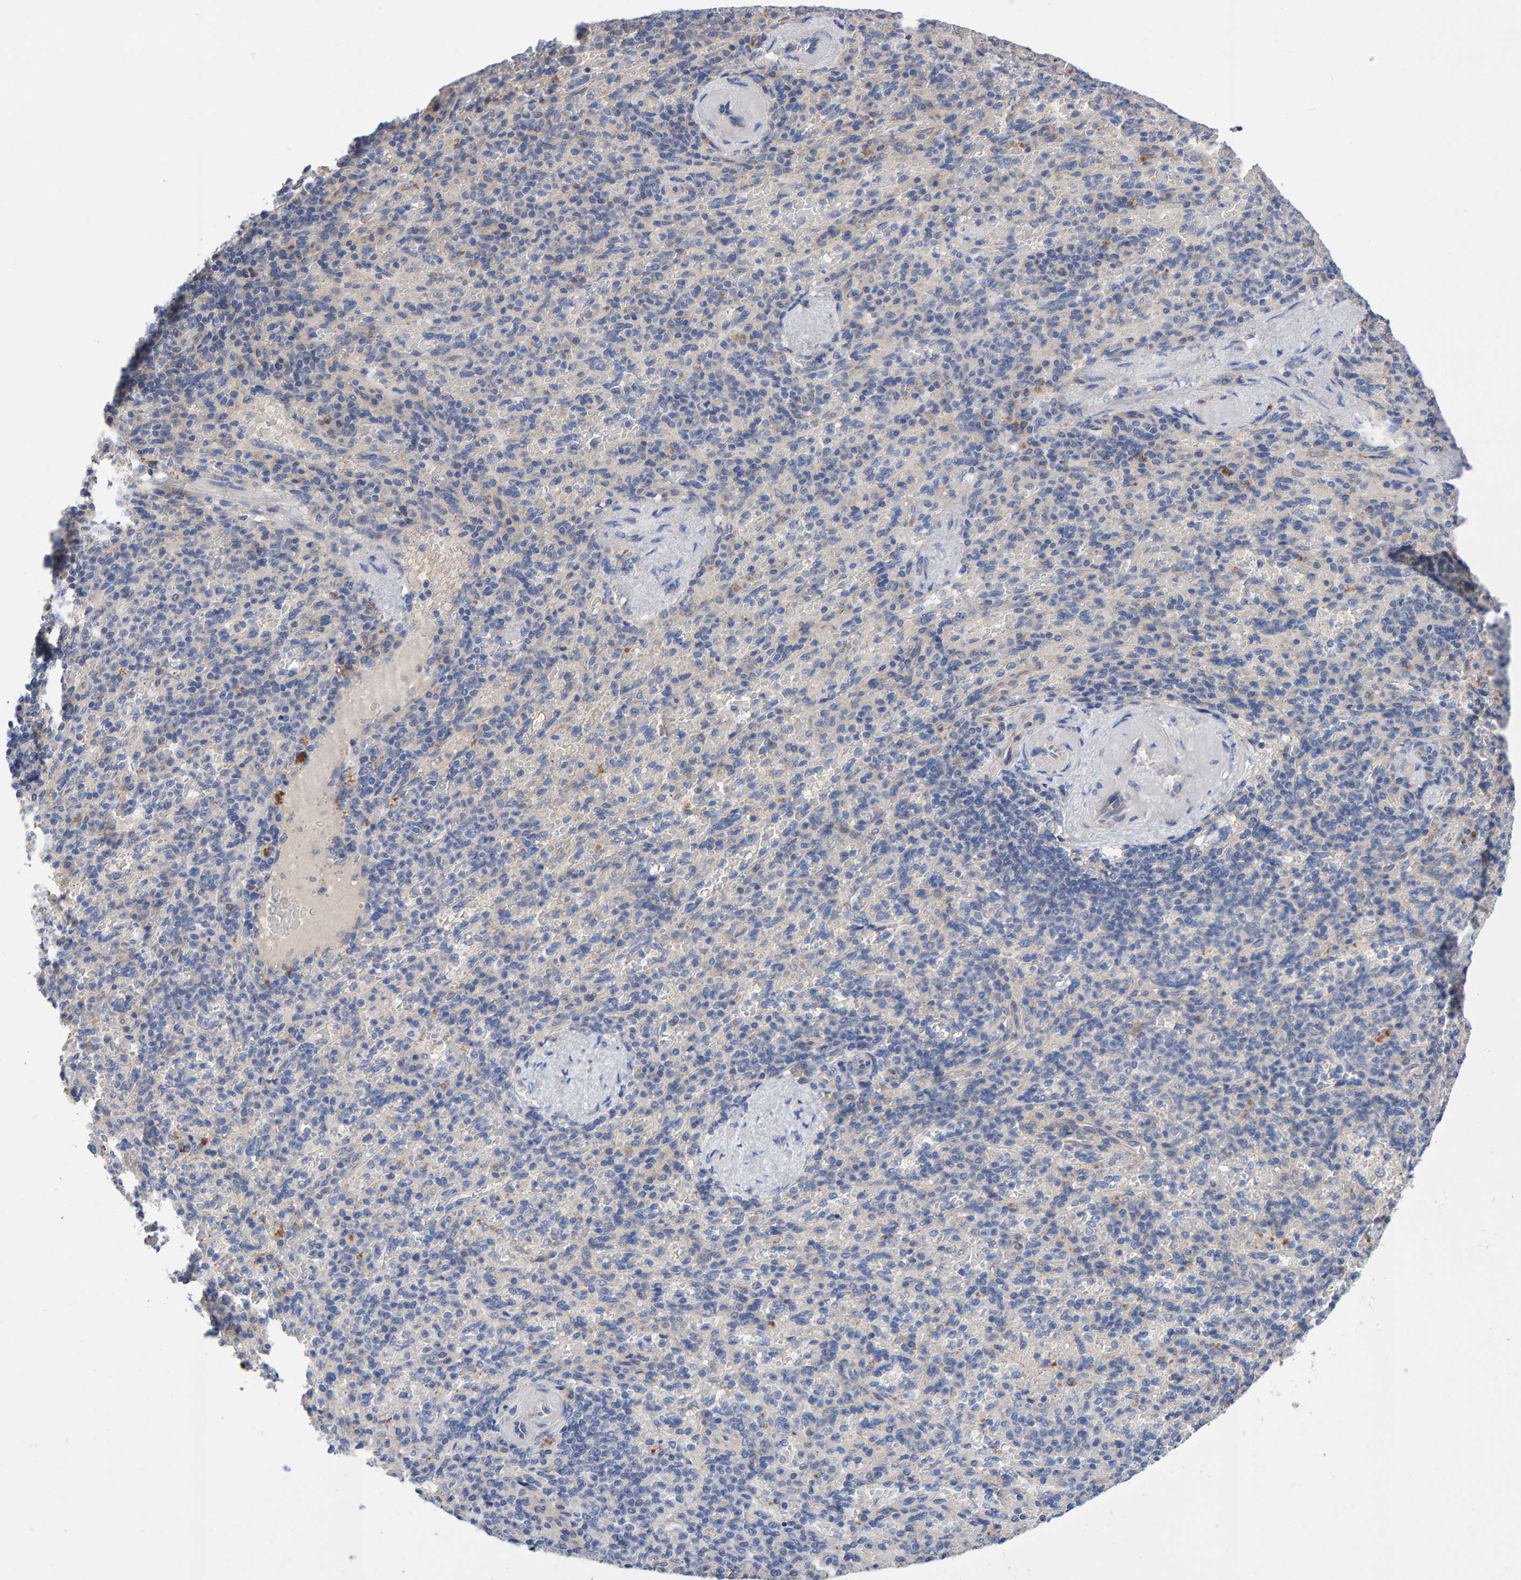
{"staining": {"intensity": "negative", "quantity": "none", "location": "none"}, "tissue": "spleen", "cell_type": "Cells in red pulp", "image_type": "normal", "snomed": [{"axis": "morphology", "description": "Normal tissue, NOS"}, {"axis": "topography", "description": "Spleen"}], "caption": "Immunohistochemistry (IHC) histopathology image of unremarkable spleen stained for a protein (brown), which exhibits no staining in cells in red pulp.", "gene": "EFR3A", "patient": {"sex": "female", "age": 74}}